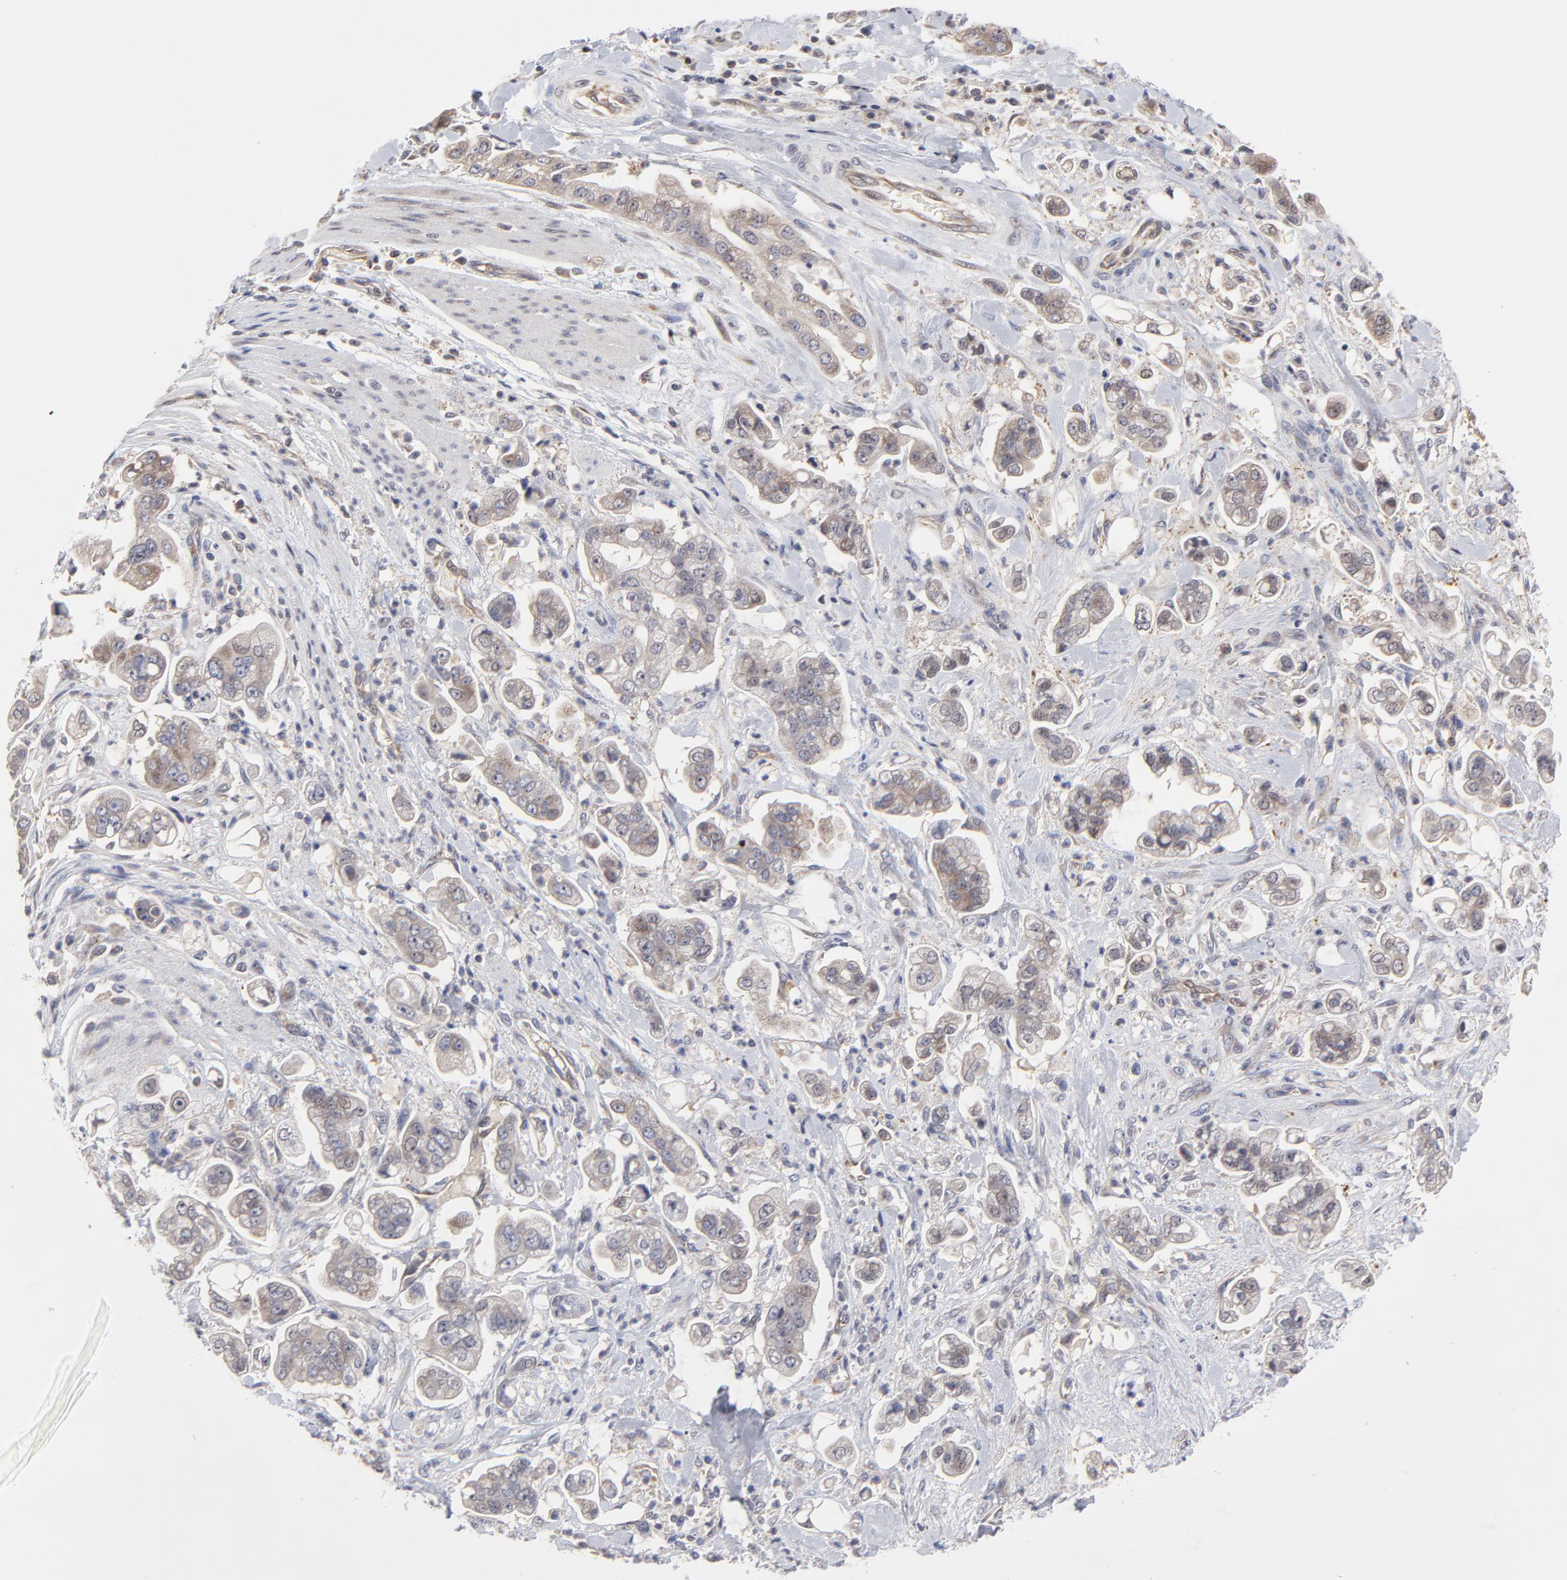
{"staining": {"intensity": "weak", "quantity": ">75%", "location": "cytoplasmic/membranous"}, "tissue": "stomach cancer", "cell_type": "Tumor cells", "image_type": "cancer", "snomed": [{"axis": "morphology", "description": "Adenocarcinoma, NOS"}, {"axis": "topography", "description": "Stomach"}], "caption": "Adenocarcinoma (stomach) stained with a protein marker exhibits weak staining in tumor cells.", "gene": "ZNF157", "patient": {"sex": "male", "age": 62}}